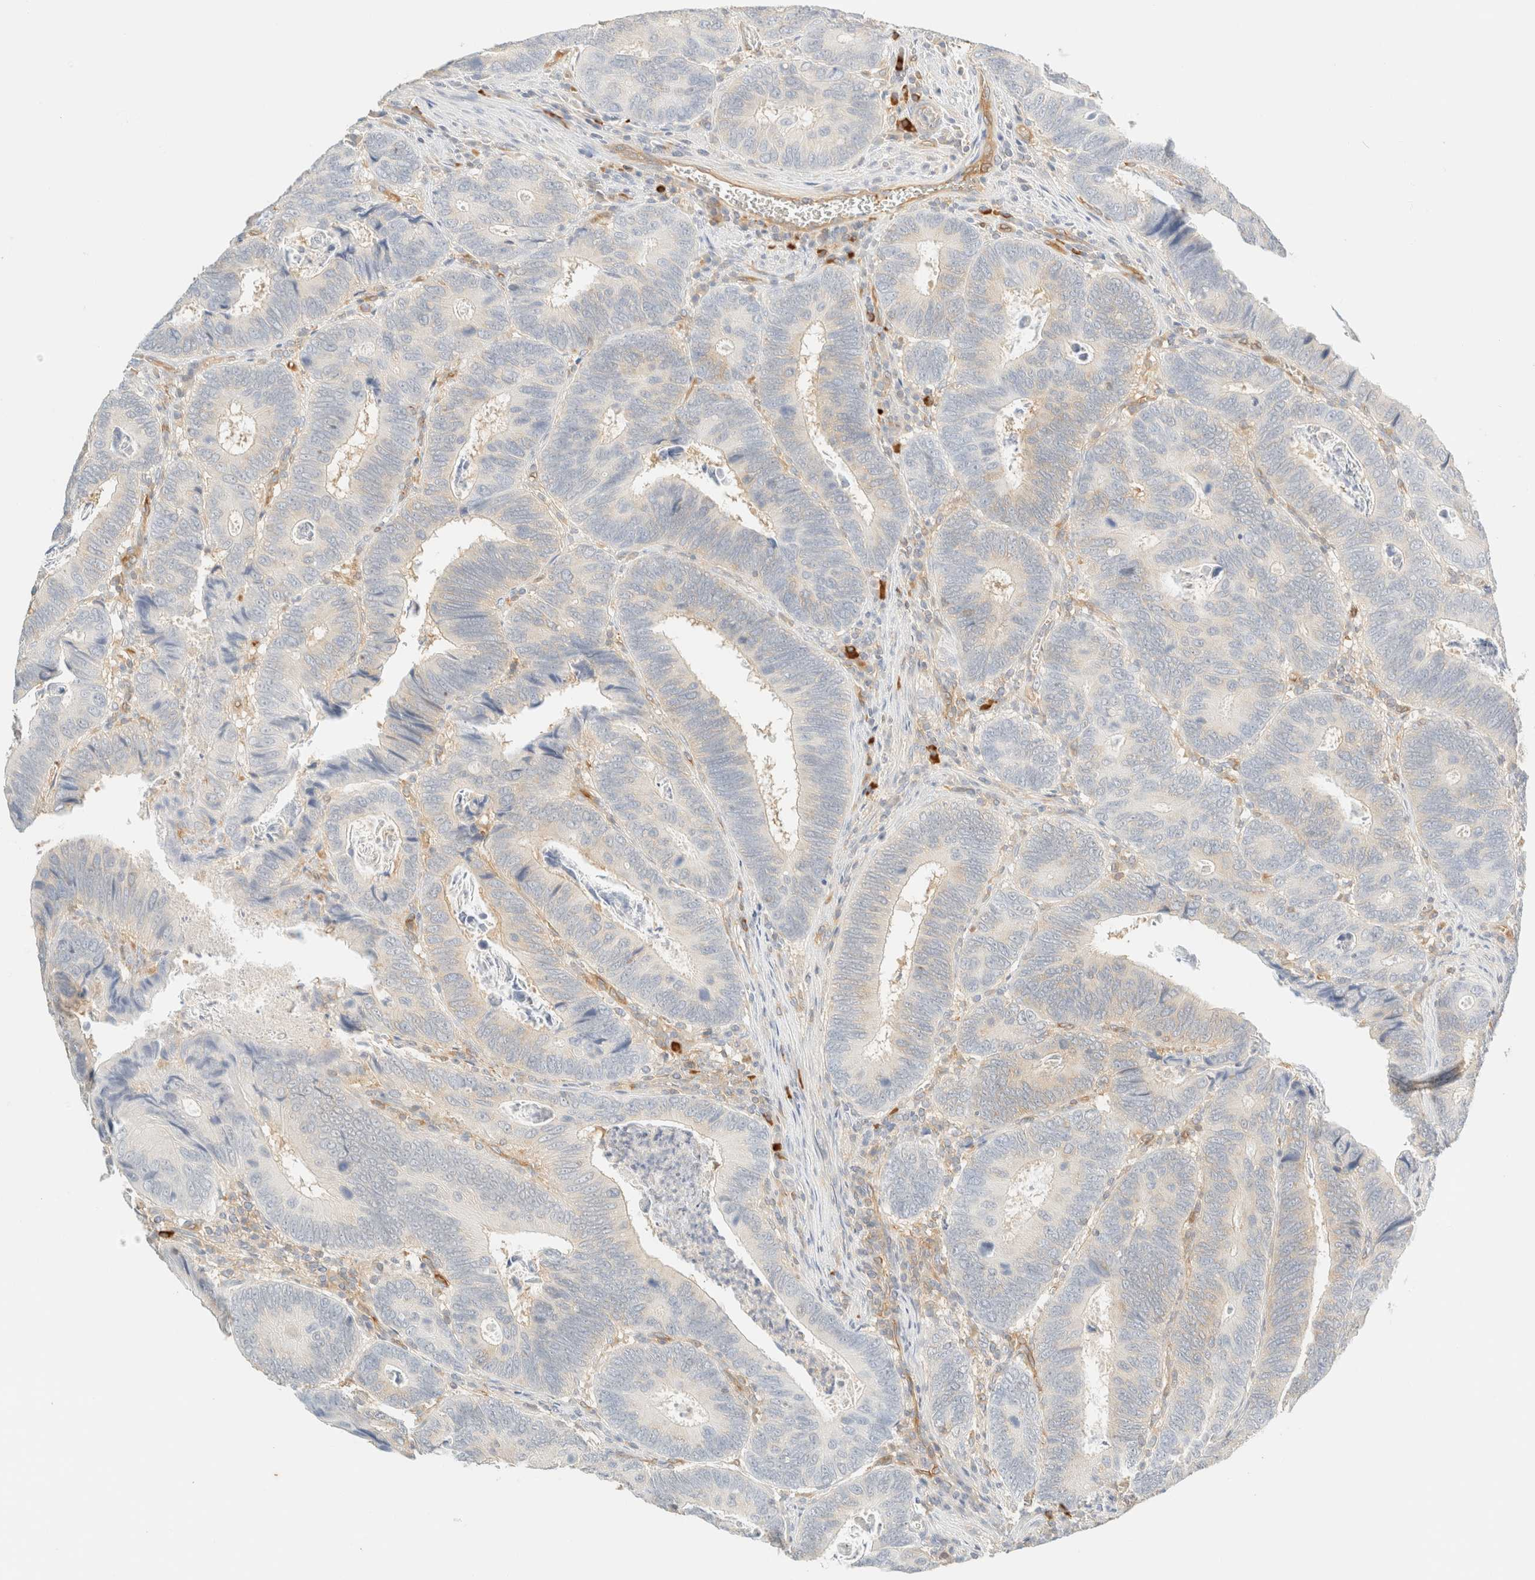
{"staining": {"intensity": "negative", "quantity": "none", "location": "none"}, "tissue": "colorectal cancer", "cell_type": "Tumor cells", "image_type": "cancer", "snomed": [{"axis": "morphology", "description": "Adenocarcinoma, NOS"}, {"axis": "topography", "description": "Colon"}], "caption": "Tumor cells show no significant protein expression in colorectal cancer (adenocarcinoma).", "gene": "FHOD1", "patient": {"sex": "male", "age": 72}}